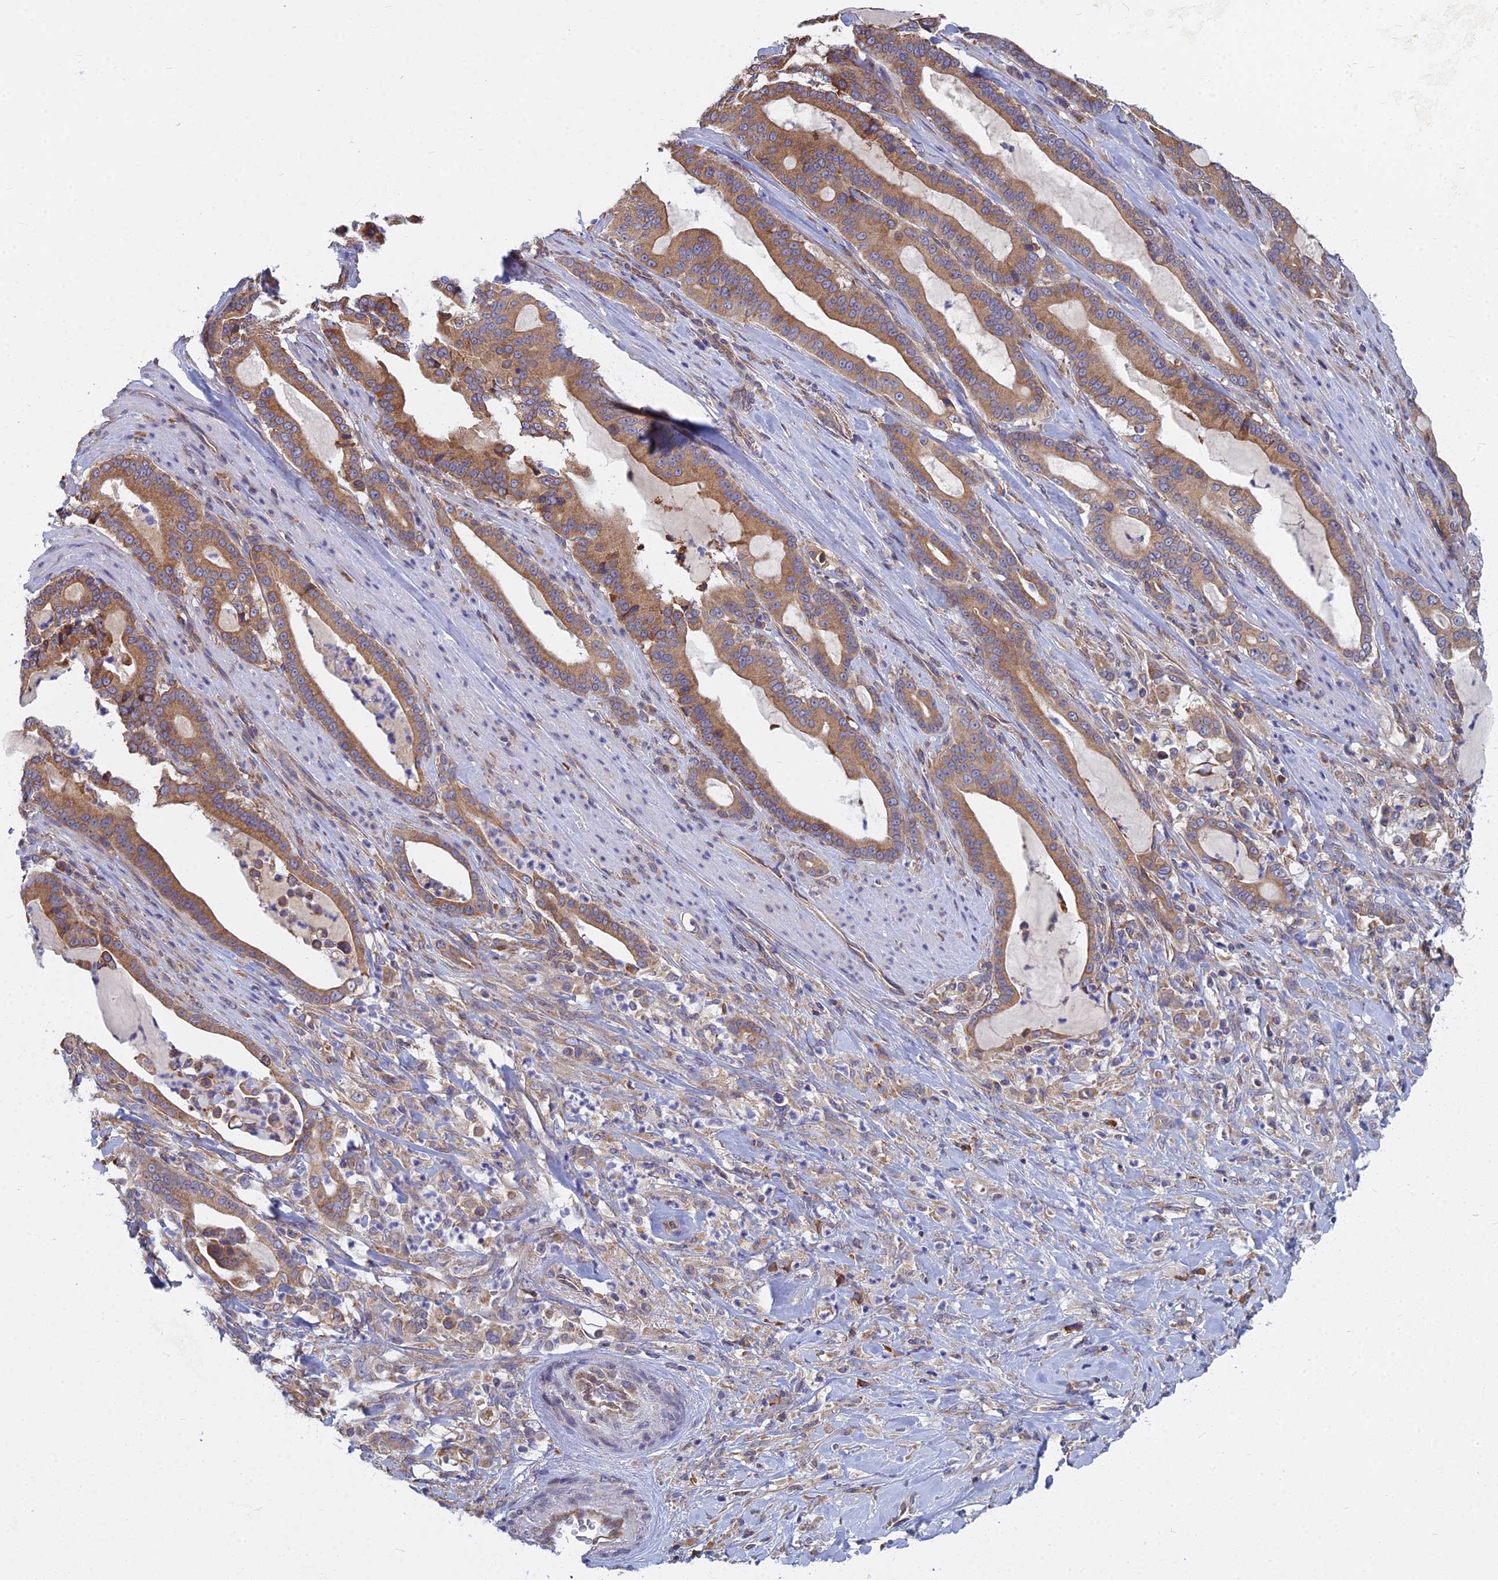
{"staining": {"intensity": "moderate", "quantity": ">75%", "location": "cytoplasmic/membranous"}, "tissue": "pancreatic cancer", "cell_type": "Tumor cells", "image_type": "cancer", "snomed": [{"axis": "morphology", "description": "Adenocarcinoma, NOS"}, {"axis": "topography", "description": "Pancreas"}], "caption": "Moderate cytoplasmic/membranous positivity is present in about >75% of tumor cells in adenocarcinoma (pancreatic). The staining was performed using DAB (3,3'-diaminobenzidine), with brown indicating positive protein expression. Nuclei are stained blue with hematoxylin.", "gene": "KIAA1143", "patient": {"sex": "male", "age": 63}}